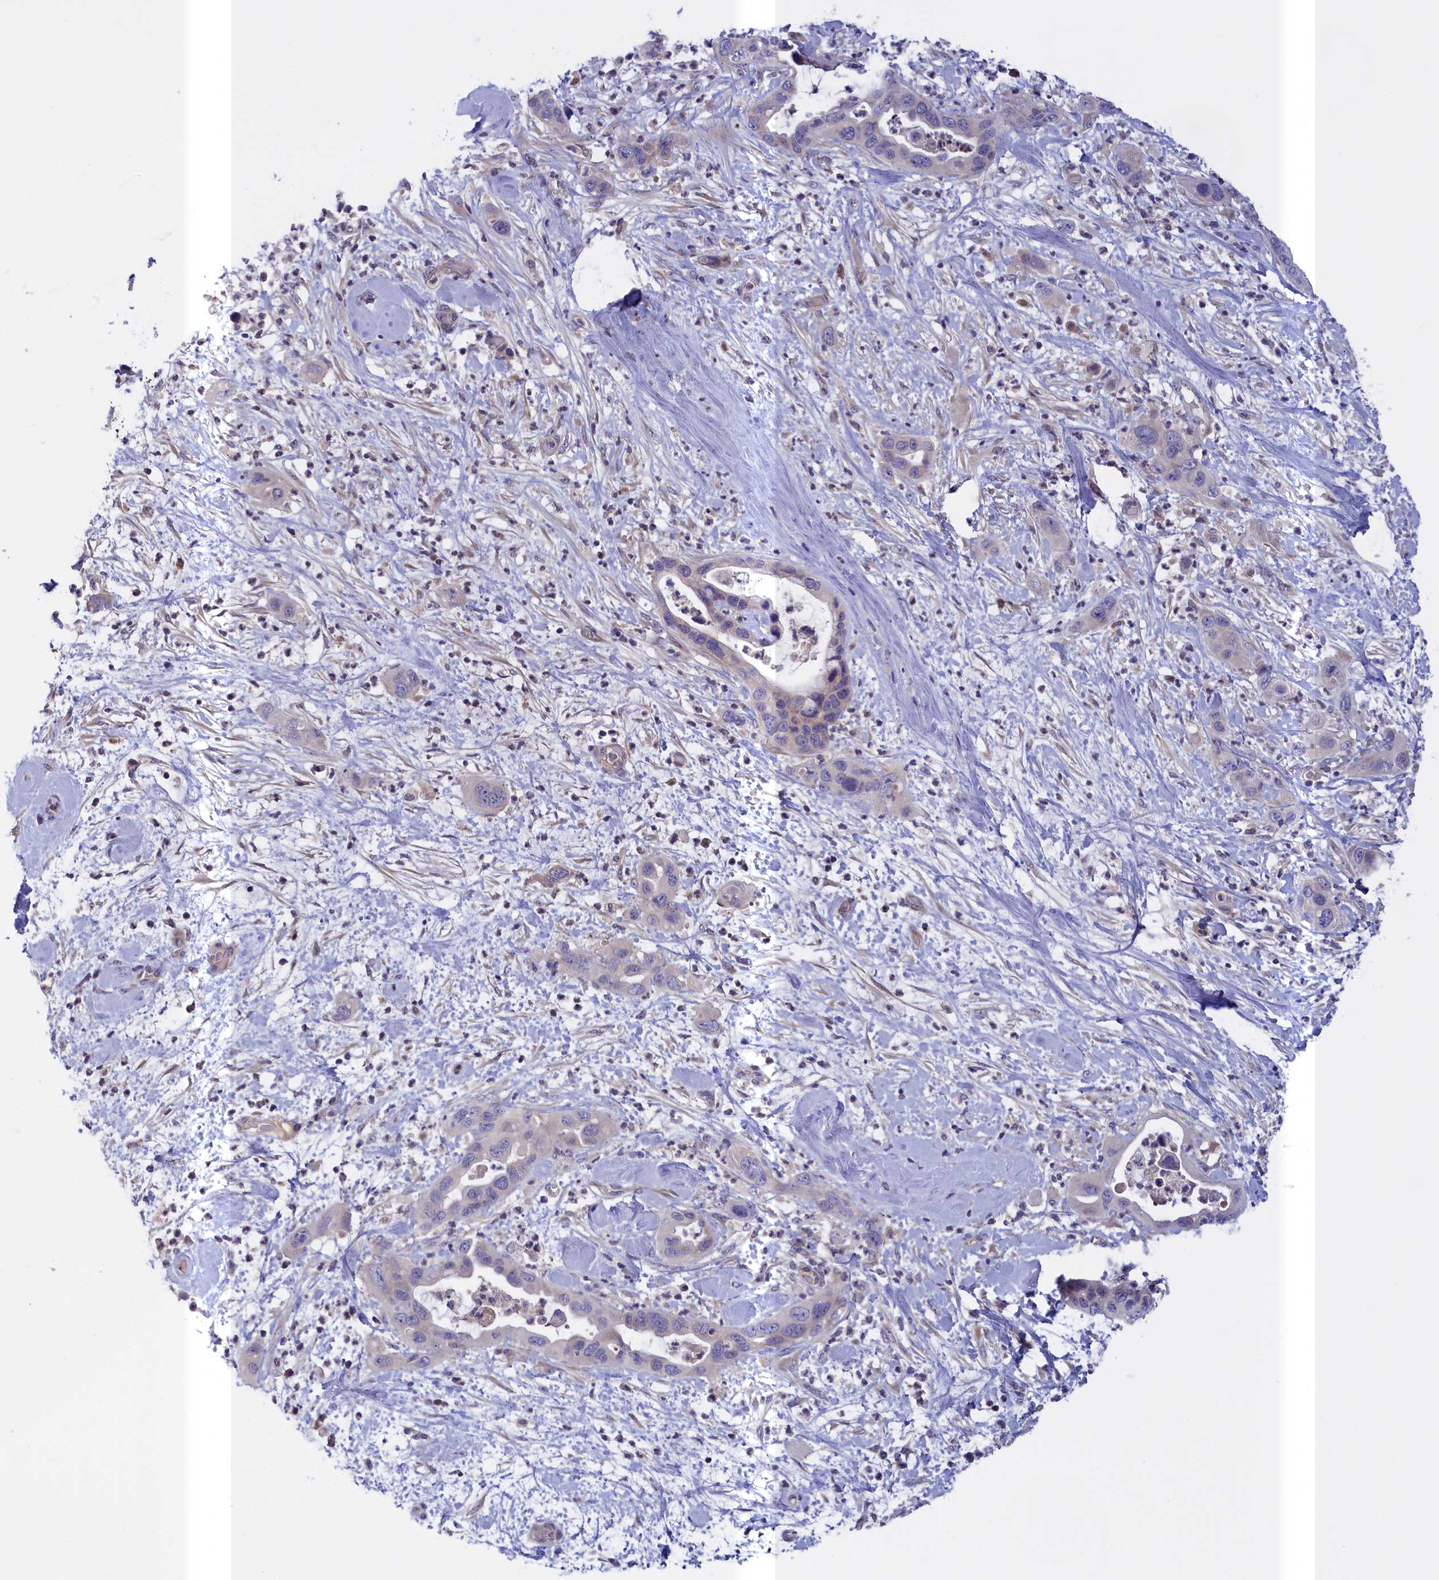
{"staining": {"intensity": "negative", "quantity": "none", "location": "none"}, "tissue": "pancreatic cancer", "cell_type": "Tumor cells", "image_type": "cancer", "snomed": [{"axis": "morphology", "description": "Adenocarcinoma, NOS"}, {"axis": "topography", "description": "Pancreas"}], "caption": "IHC histopathology image of neoplastic tissue: human adenocarcinoma (pancreatic) stained with DAB exhibits no significant protein expression in tumor cells.", "gene": "IGFALS", "patient": {"sex": "female", "age": 71}}